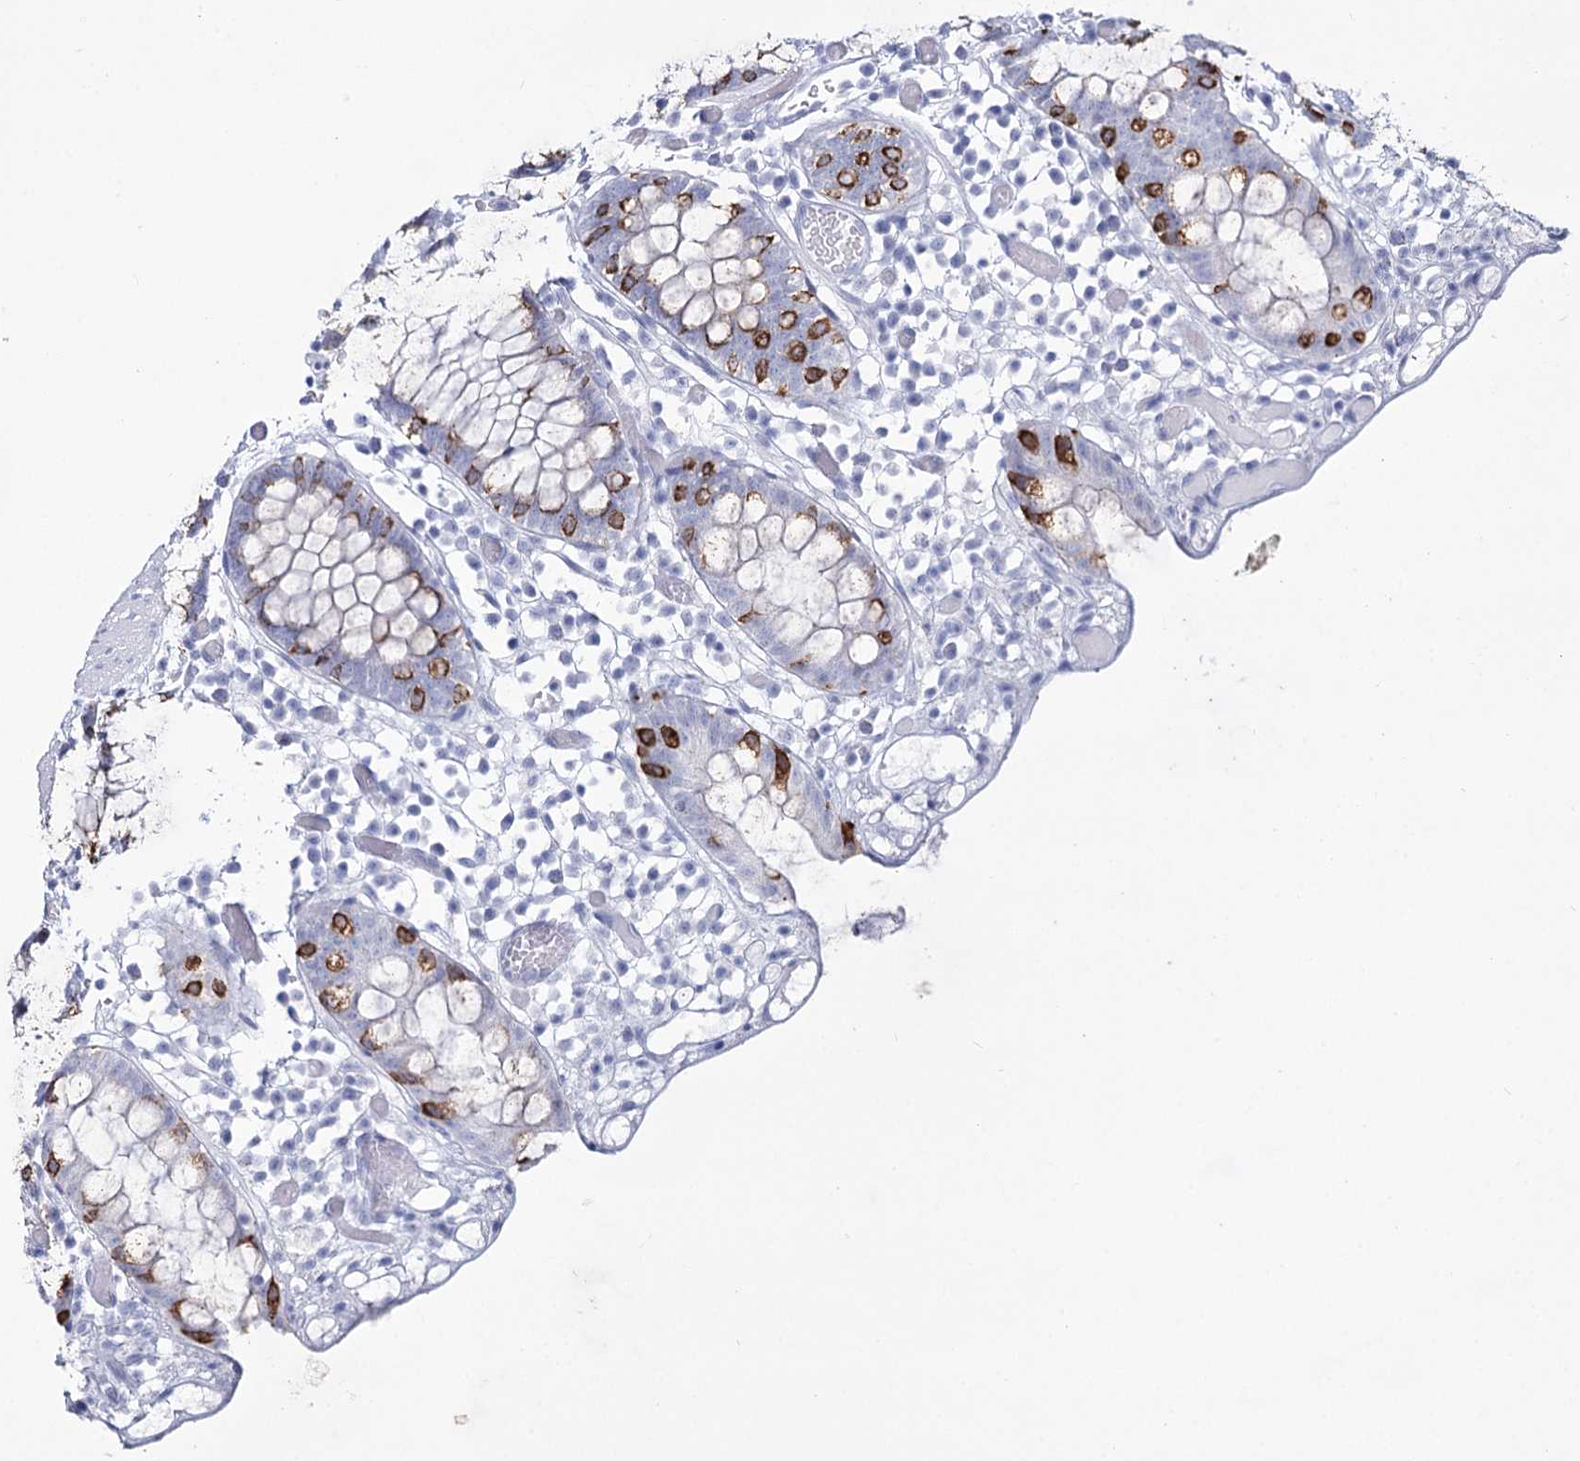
{"staining": {"intensity": "negative", "quantity": "none", "location": "none"}, "tissue": "colon", "cell_type": "Endothelial cells", "image_type": "normal", "snomed": [{"axis": "morphology", "description": "Normal tissue, NOS"}, {"axis": "topography", "description": "Colon"}], "caption": "Protein analysis of benign colon displays no significant expression in endothelial cells. (DAB (3,3'-diaminobenzidine) immunohistochemistry (IHC), high magnification).", "gene": "RNF186", "patient": {"sex": "male", "age": 14}}